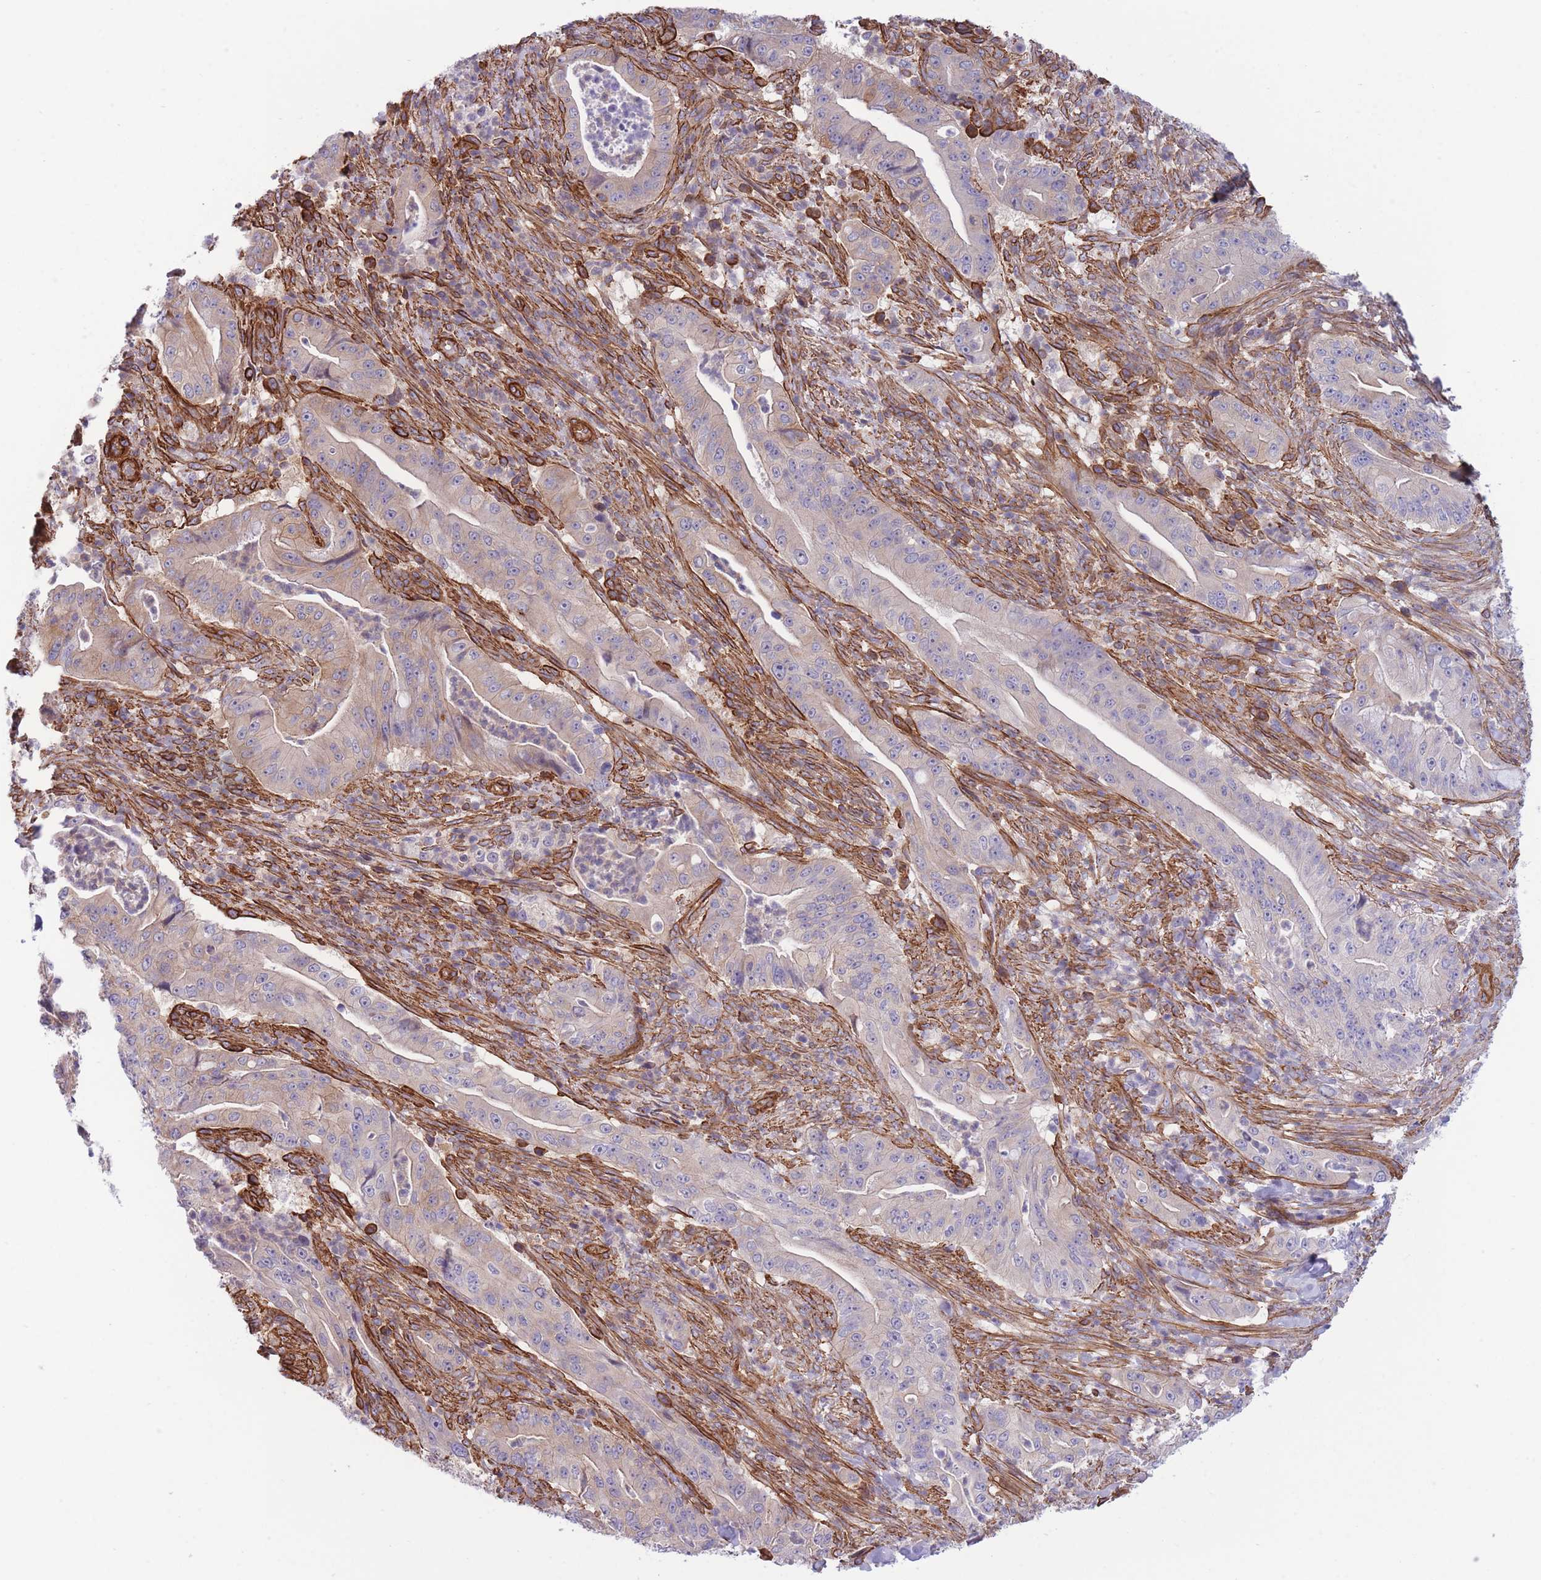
{"staining": {"intensity": "weak", "quantity": "25%-75%", "location": "cytoplasmic/membranous"}, "tissue": "pancreatic cancer", "cell_type": "Tumor cells", "image_type": "cancer", "snomed": [{"axis": "morphology", "description": "Adenocarcinoma, NOS"}, {"axis": "topography", "description": "Pancreas"}], "caption": "Tumor cells exhibit low levels of weak cytoplasmic/membranous staining in about 25%-75% of cells in human pancreatic cancer.", "gene": "CDC25B", "patient": {"sex": "male", "age": 71}}